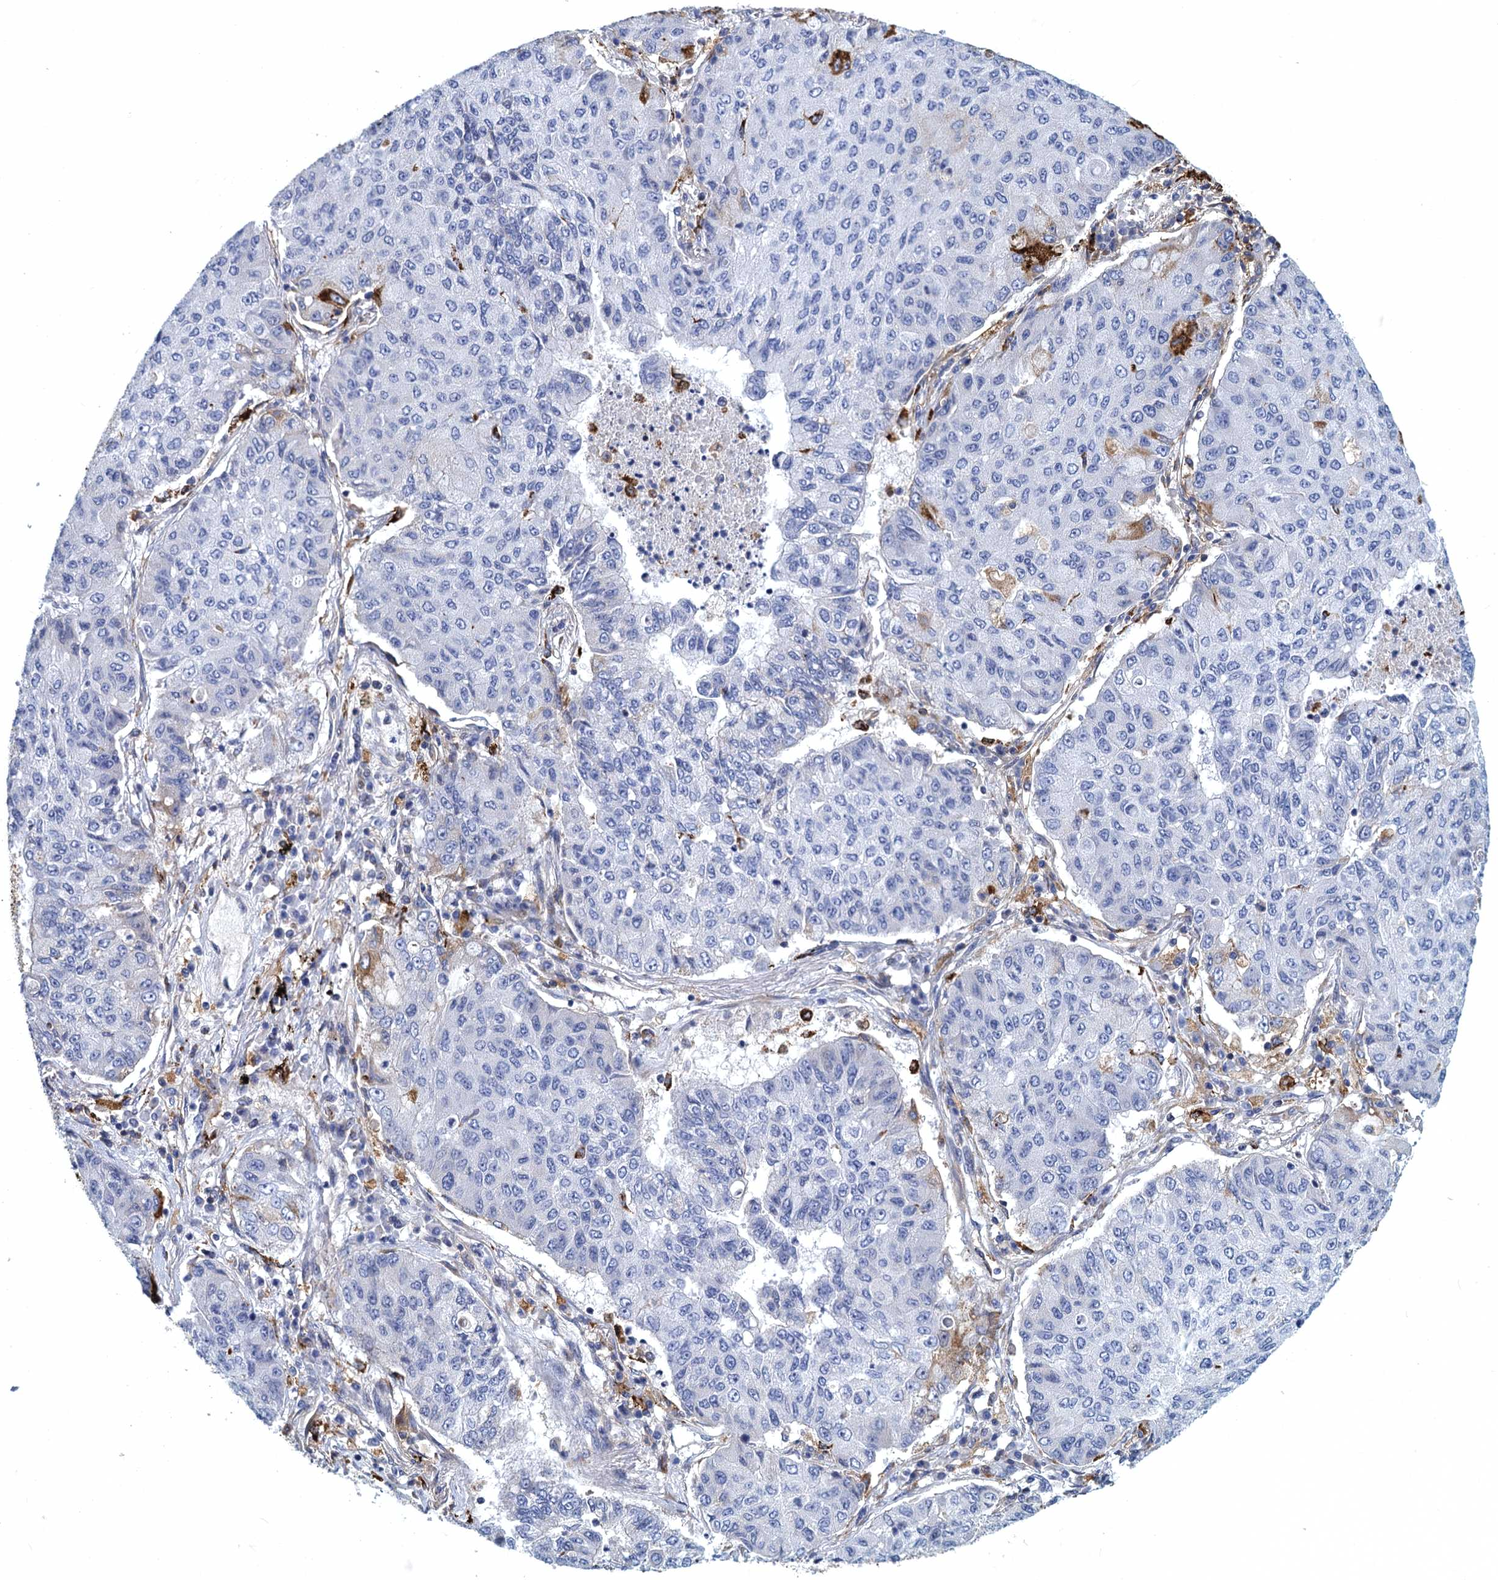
{"staining": {"intensity": "negative", "quantity": "none", "location": "none"}, "tissue": "lung cancer", "cell_type": "Tumor cells", "image_type": "cancer", "snomed": [{"axis": "morphology", "description": "Squamous cell carcinoma, NOS"}, {"axis": "topography", "description": "Lung"}], "caption": "A high-resolution micrograph shows immunohistochemistry (IHC) staining of squamous cell carcinoma (lung), which demonstrates no significant expression in tumor cells. Brightfield microscopy of IHC stained with DAB (brown) and hematoxylin (blue), captured at high magnification.", "gene": "DNHD1", "patient": {"sex": "male", "age": 74}}